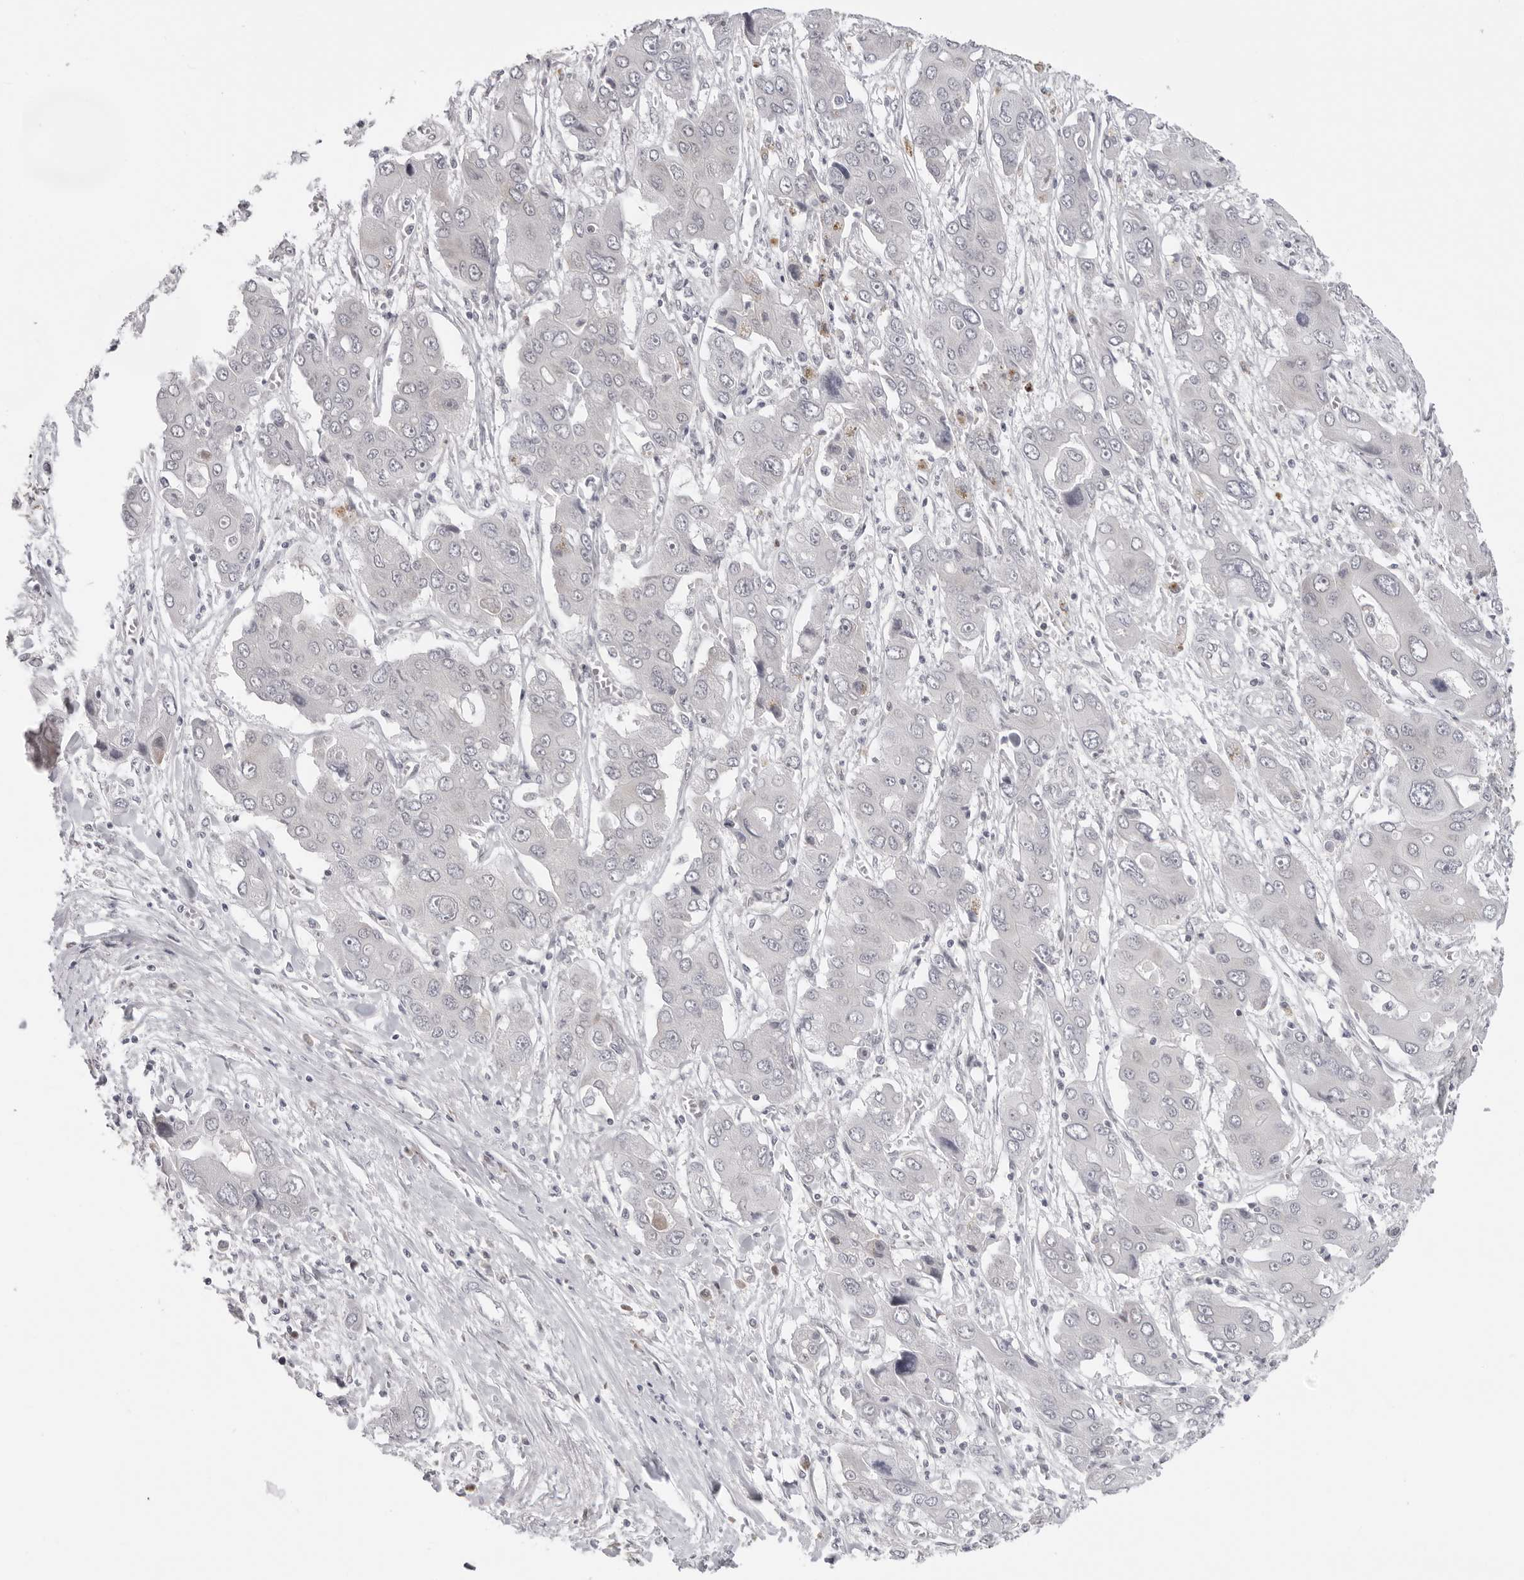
{"staining": {"intensity": "negative", "quantity": "none", "location": "none"}, "tissue": "liver cancer", "cell_type": "Tumor cells", "image_type": "cancer", "snomed": [{"axis": "morphology", "description": "Cholangiocarcinoma"}, {"axis": "topography", "description": "Liver"}], "caption": "DAB (3,3'-diaminobenzidine) immunohistochemical staining of human liver cholangiocarcinoma exhibits no significant positivity in tumor cells.", "gene": "CASP7", "patient": {"sex": "male", "age": 67}}